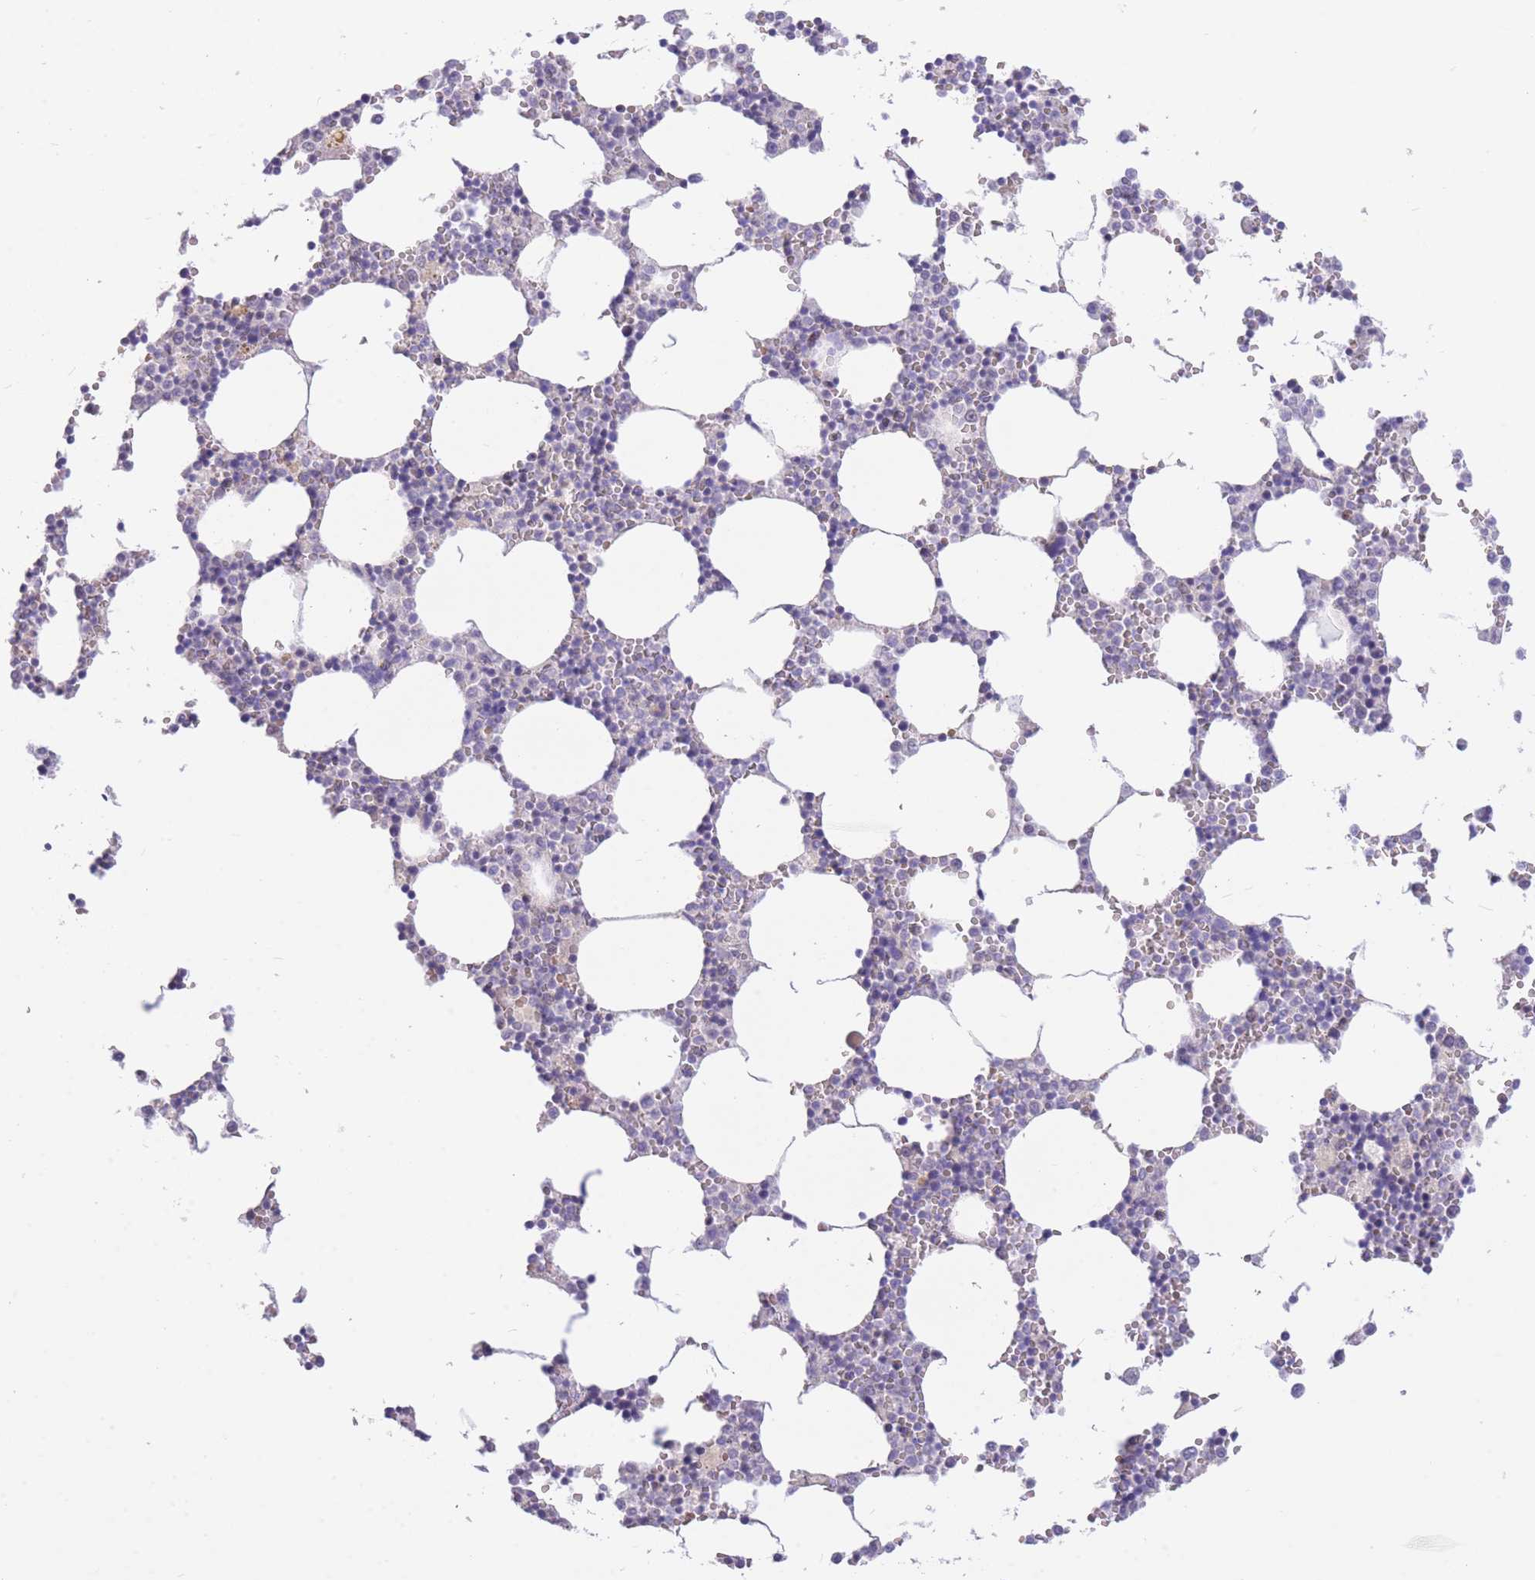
{"staining": {"intensity": "negative", "quantity": "none", "location": "none"}, "tissue": "bone marrow", "cell_type": "Hematopoietic cells", "image_type": "normal", "snomed": [{"axis": "morphology", "description": "Normal tissue, NOS"}, {"axis": "topography", "description": "Bone marrow"}], "caption": "A high-resolution histopathology image shows immunohistochemistry staining of benign bone marrow, which displays no significant expression in hematopoietic cells. (DAB (3,3'-diaminobenzidine) immunohistochemistry (IHC) with hematoxylin counter stain).", "gene": "FBXO46", "patient": {"sex": "female", "age": 64}}